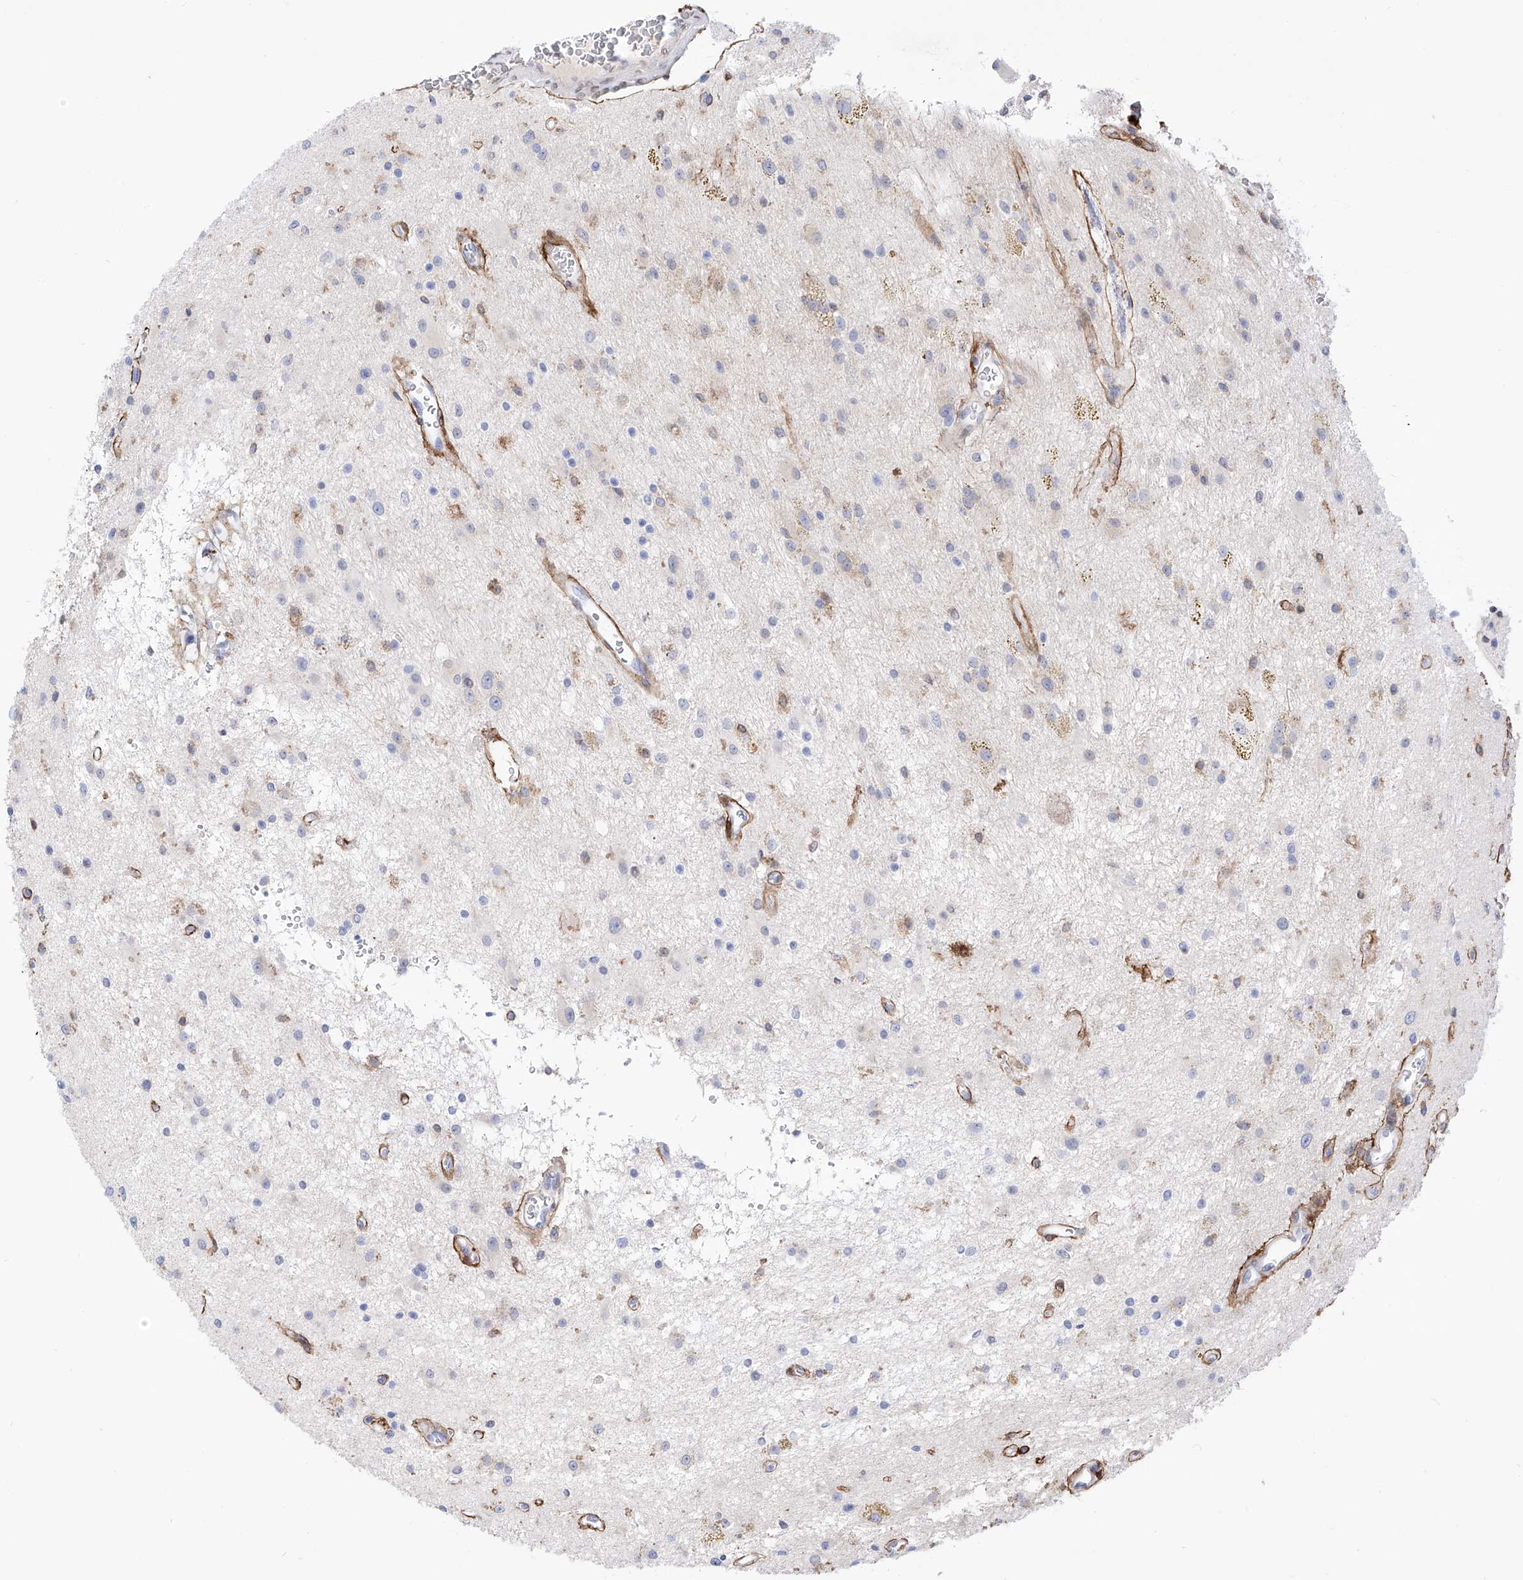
{"staining": {"intensity": "negative", "quantity": "none", "location": "none"}, "tissue": "glioma", "cell_type": "Tumor cells", "image_type": "cancer", "snomed": [{"axis": "morphology", "description": "Glioma, malignant, High grade"}, {"axis": "topography", "description": "Brain"}], "caption": "IHC micrograph of neoplastic tissue: malignant glioma (high-grade) stained with DAB demonstrates no significant protein expression in tumor cells. (DAB (3,3'-diaminobenzidine) immunohistochemistry (IHC), high magnification).", "gene": "LCLAT1", "patient": {"sex": "male", "age": 34}}